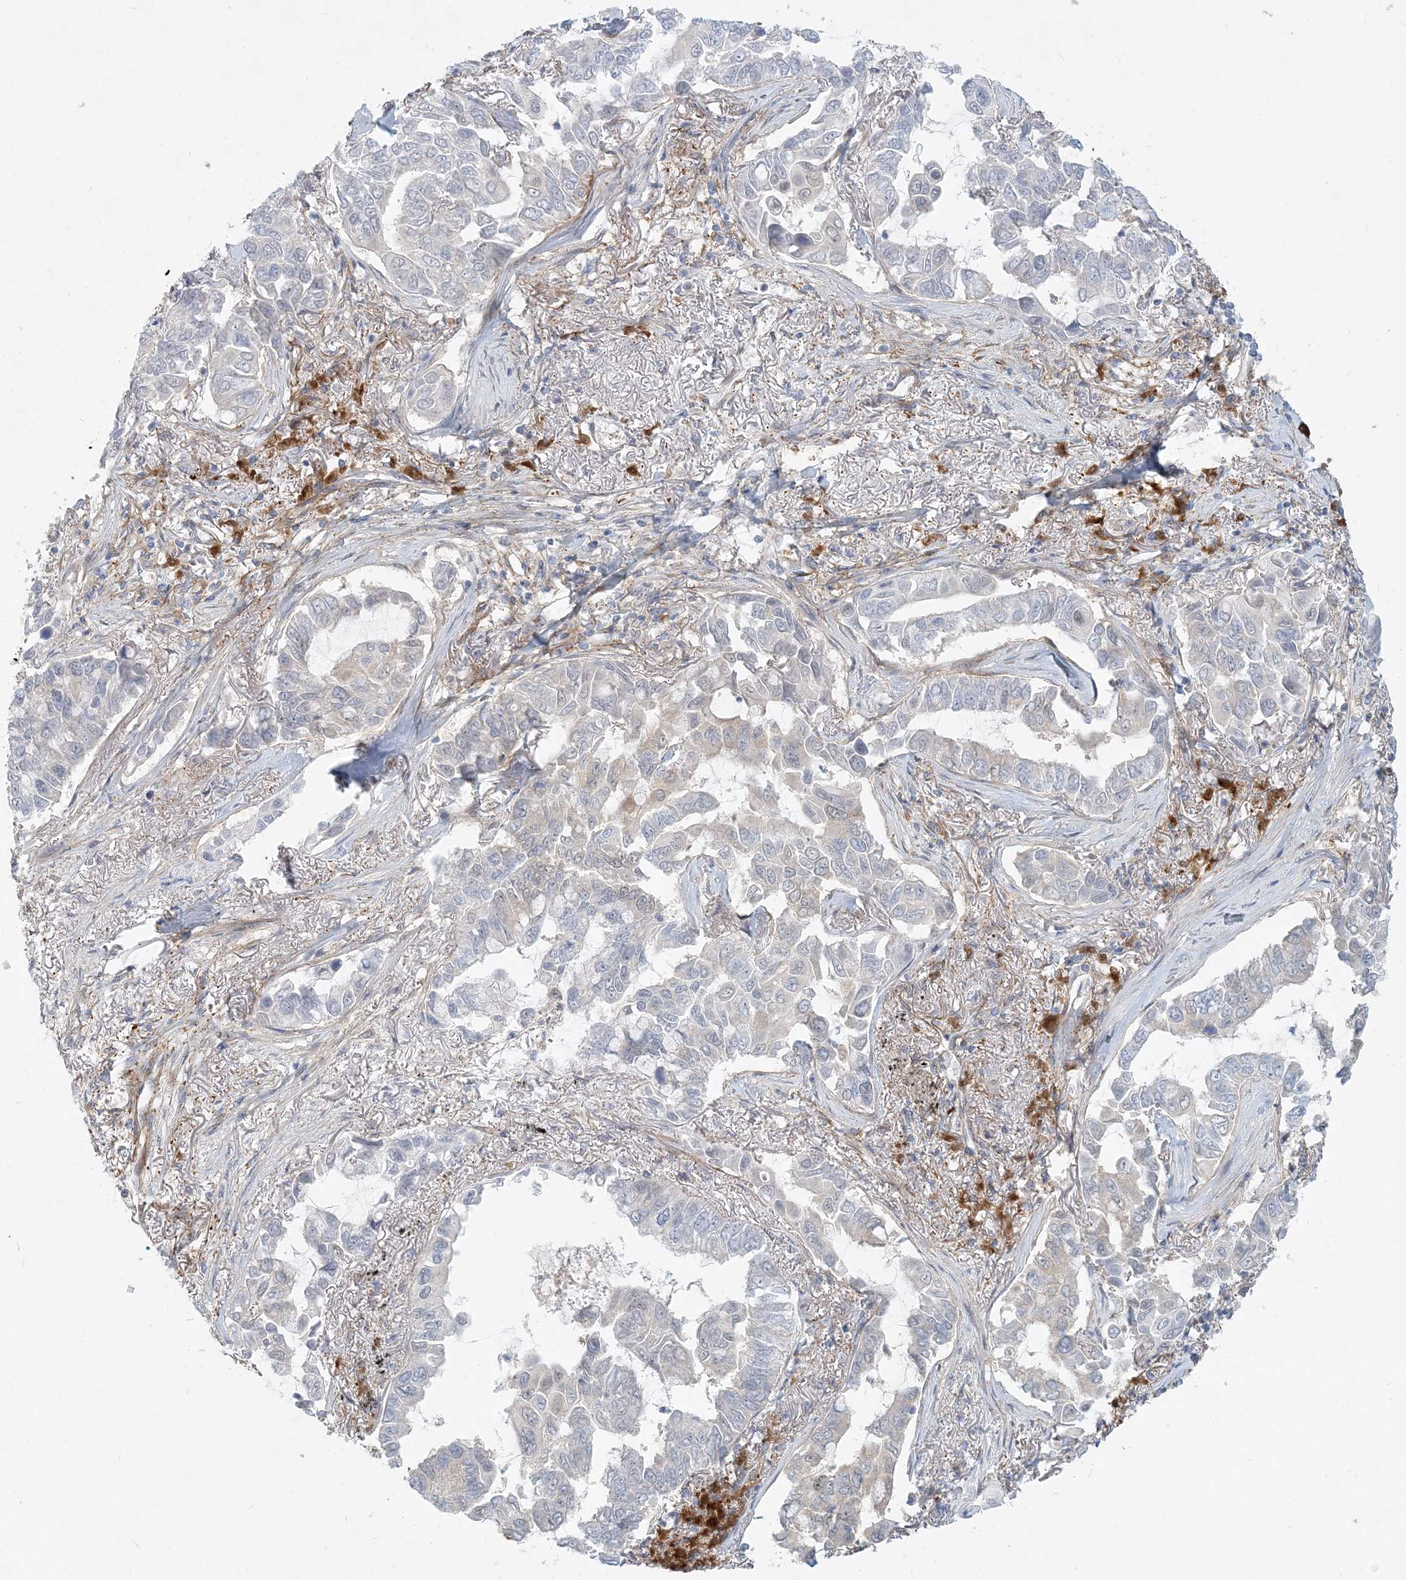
{"staining": {"intensity": "negative", "quantity": "none", "location": "none"}, "tissue": "lung cancer", "cell_type": "Tumor cells", "image_type": "cancer", "snomed": [{"axis": "morphology", "description": "Adenocarcinoma, NOS"}, {"axis": "topography", "description": "Lung"}], "caption": "DAB (3,3'-diaminobenzidine) immunohistochemical staining of human adenocarcinoma (lung) reveals no significant expression in tumor cells. The staining is performed using DAB brown chromogen with nuclei counter-stained in using hematoxylin.", "gene": "GMPPA", "patient": {"sex": "male", "age": 64}}